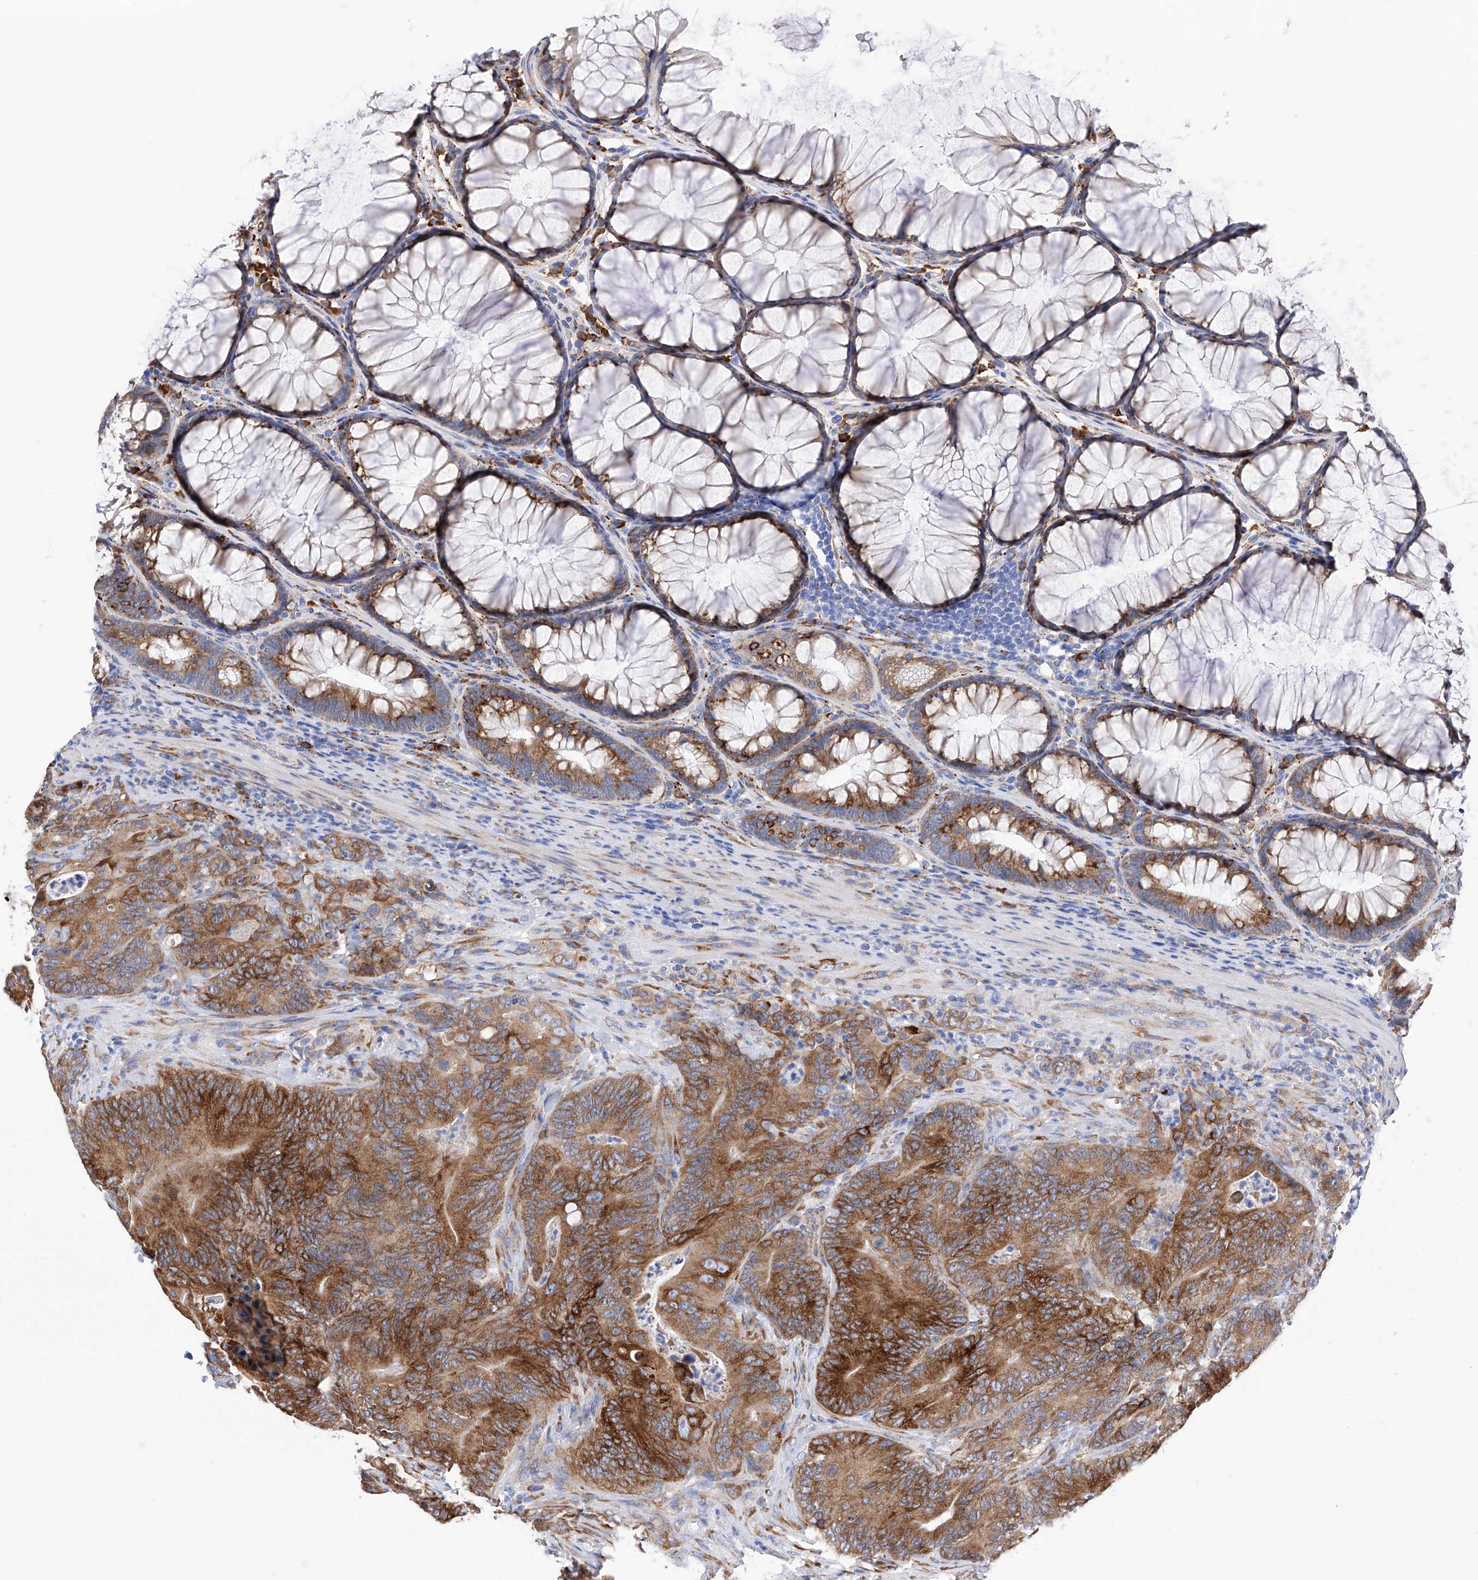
{"staining": {"intensity": "strong", "quantity": ">75%", "location": "cytoplasmic/membranous"}, "tissue": "colorectal cancer", "cell_type": "Tumor cells", "image_type": "cancer", "snomed": [{"axis": "morphology", "description": "Normal tissue, NOS"}, {"axis": "topography", "description": "Colon"}], "caption": "Tumor cells demonstrate high levels of strong cytoplasmic/membranous expression in approximately >75% of cells in human colorectal cancer.", "gene": "PDIA5", "patient": {"sex": "female", "age": 82}}